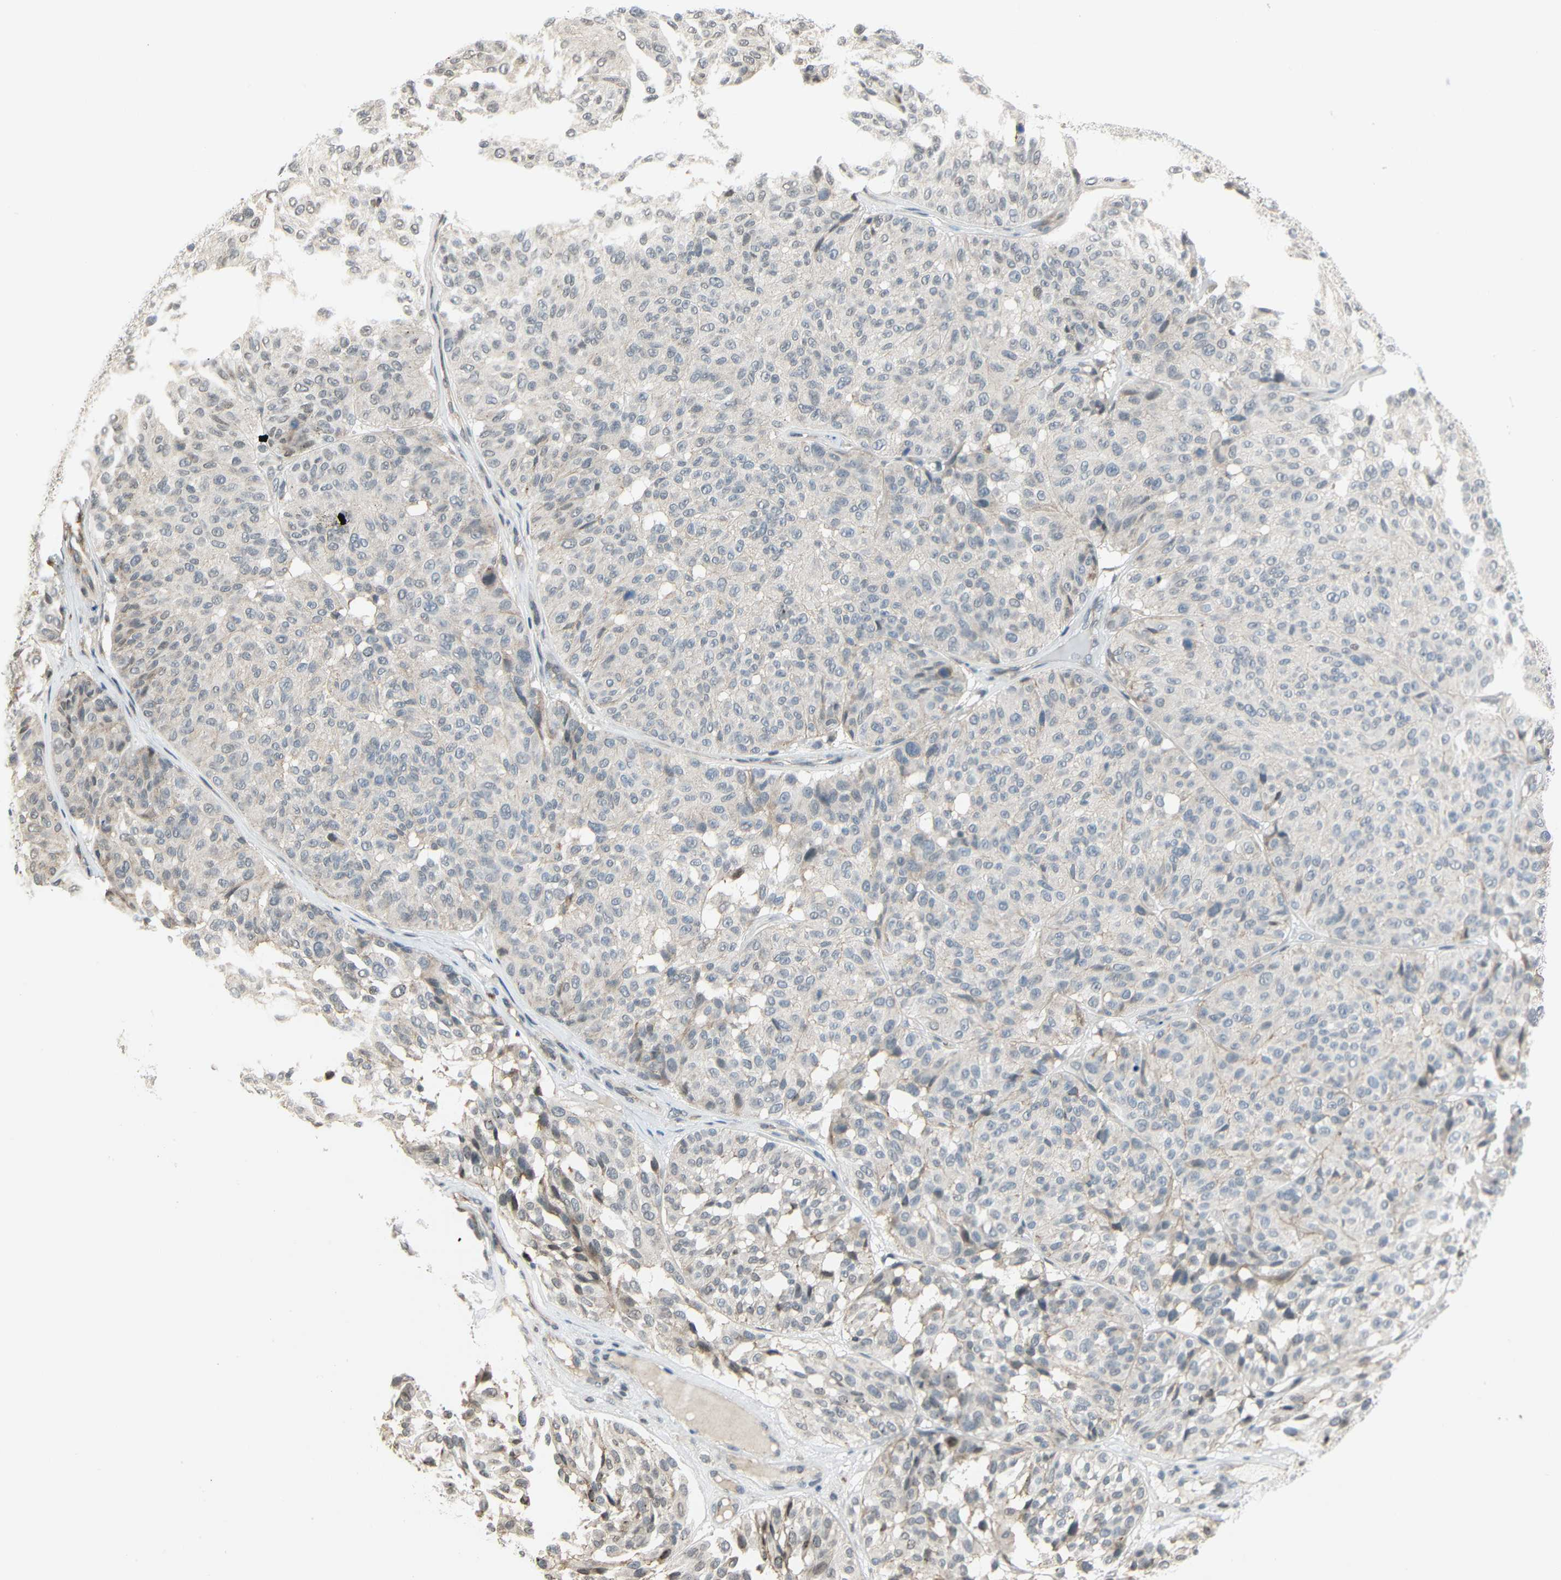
{"staining": {"intensity": "negative", "quantity": "none", "location": "none"}, "tissue": "melanoma", "cell_type": "Tumor cells", "image_type": "cancer", "snomed": [{"axis": "morphology", "description": "Malignant melanoma, NOS"}, {"axis": "topography", "description": "Skin"}], "caption": "This is a histopathology image of immunohistochemistry staining of malignant melanoma, which shows no staining in tumor cells. Brightfield microscopy of immunohistochemistry stained with DAB (brown) and hematoxylin (blue), captured at high magnification.", "gene": "IMPG2", "patient": {"sex": "female", "age": 46}}